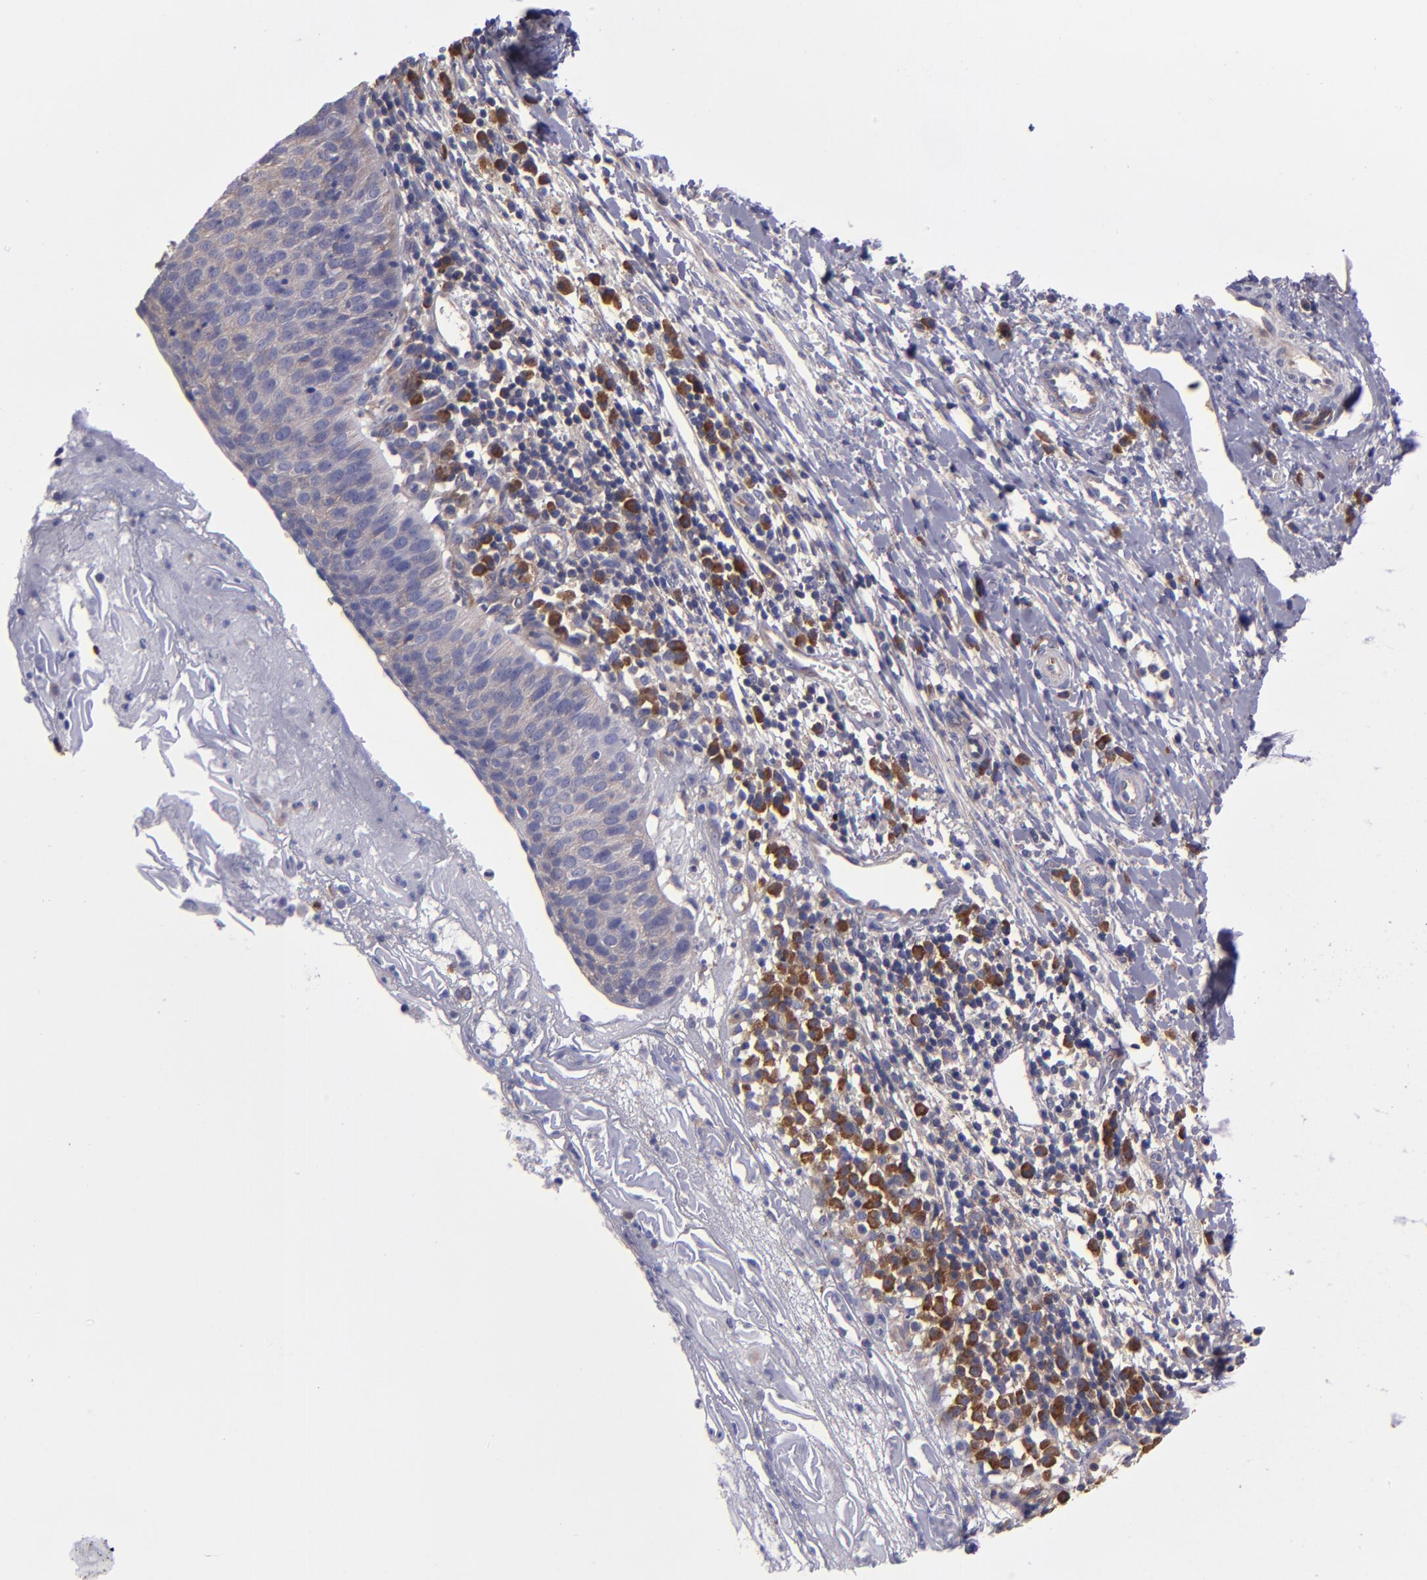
{"staining": {"intensity": "negative", "quantity": "none", "location": "none"}, "tissue": "cervical cancer", "cell_type": "Tumor cells", "image_type": "cancer", "snomed": [{"axis": "morphology", "description": "Normal tissue, NOS"}, {"axis": "morphology", "description": "Squamous cell carcinoma, NOS"}, {"axis": "topography", "description": "Cervix"}], "caption": "DAB (3,3'-diaminobenzidine) immunohistochemical staining of cervical cancer reveals no significant positivity in tumor cells.", "gene": "CARS1", "patient": {"sex": "female", "age": 39}}